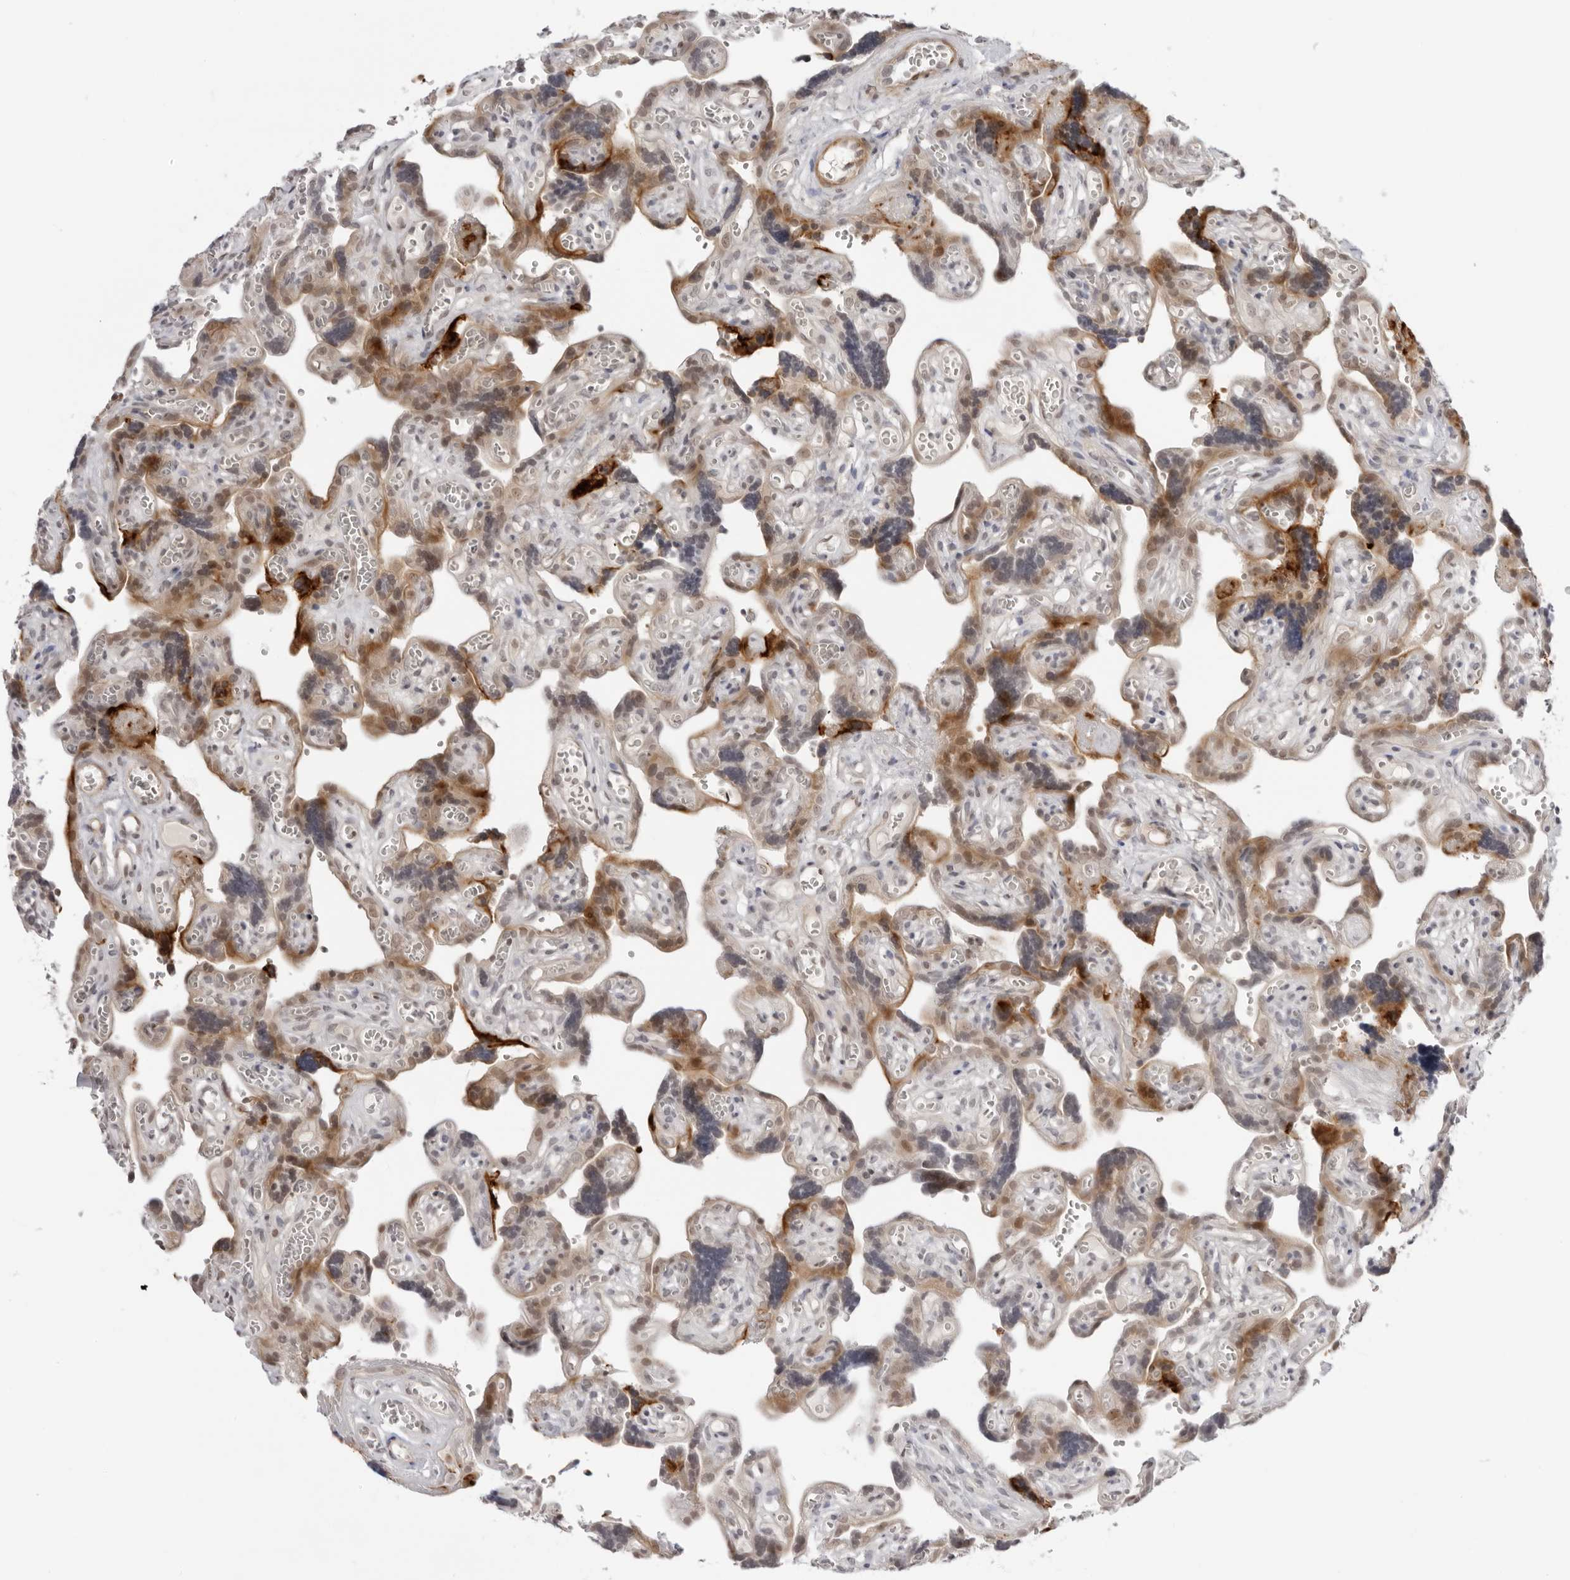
{"staining": {"intensity": "moderate", "quantity": ">75%", "location": "cytoplasmic/membranous,nuclear"}, "tissue": "placenta", "cell_type": "Decidual cells", "image_type": "normal", "snomed": [{"axis": "morphology", "description": "Normal tissue, NOS"}, {"axis": "topography", "description": "Placenta"}], "caption": "A brown stain shows moderate cytoplasmic/membranous,nuclear staining of a protein in decidual cells of normal placenta. (Stains: DAB in brown, nuclei in blue, Microscopy: brightfield microscopy at high magnification).", "gene": "RNF146", "patient": {"sex": "female", "age": 30}}